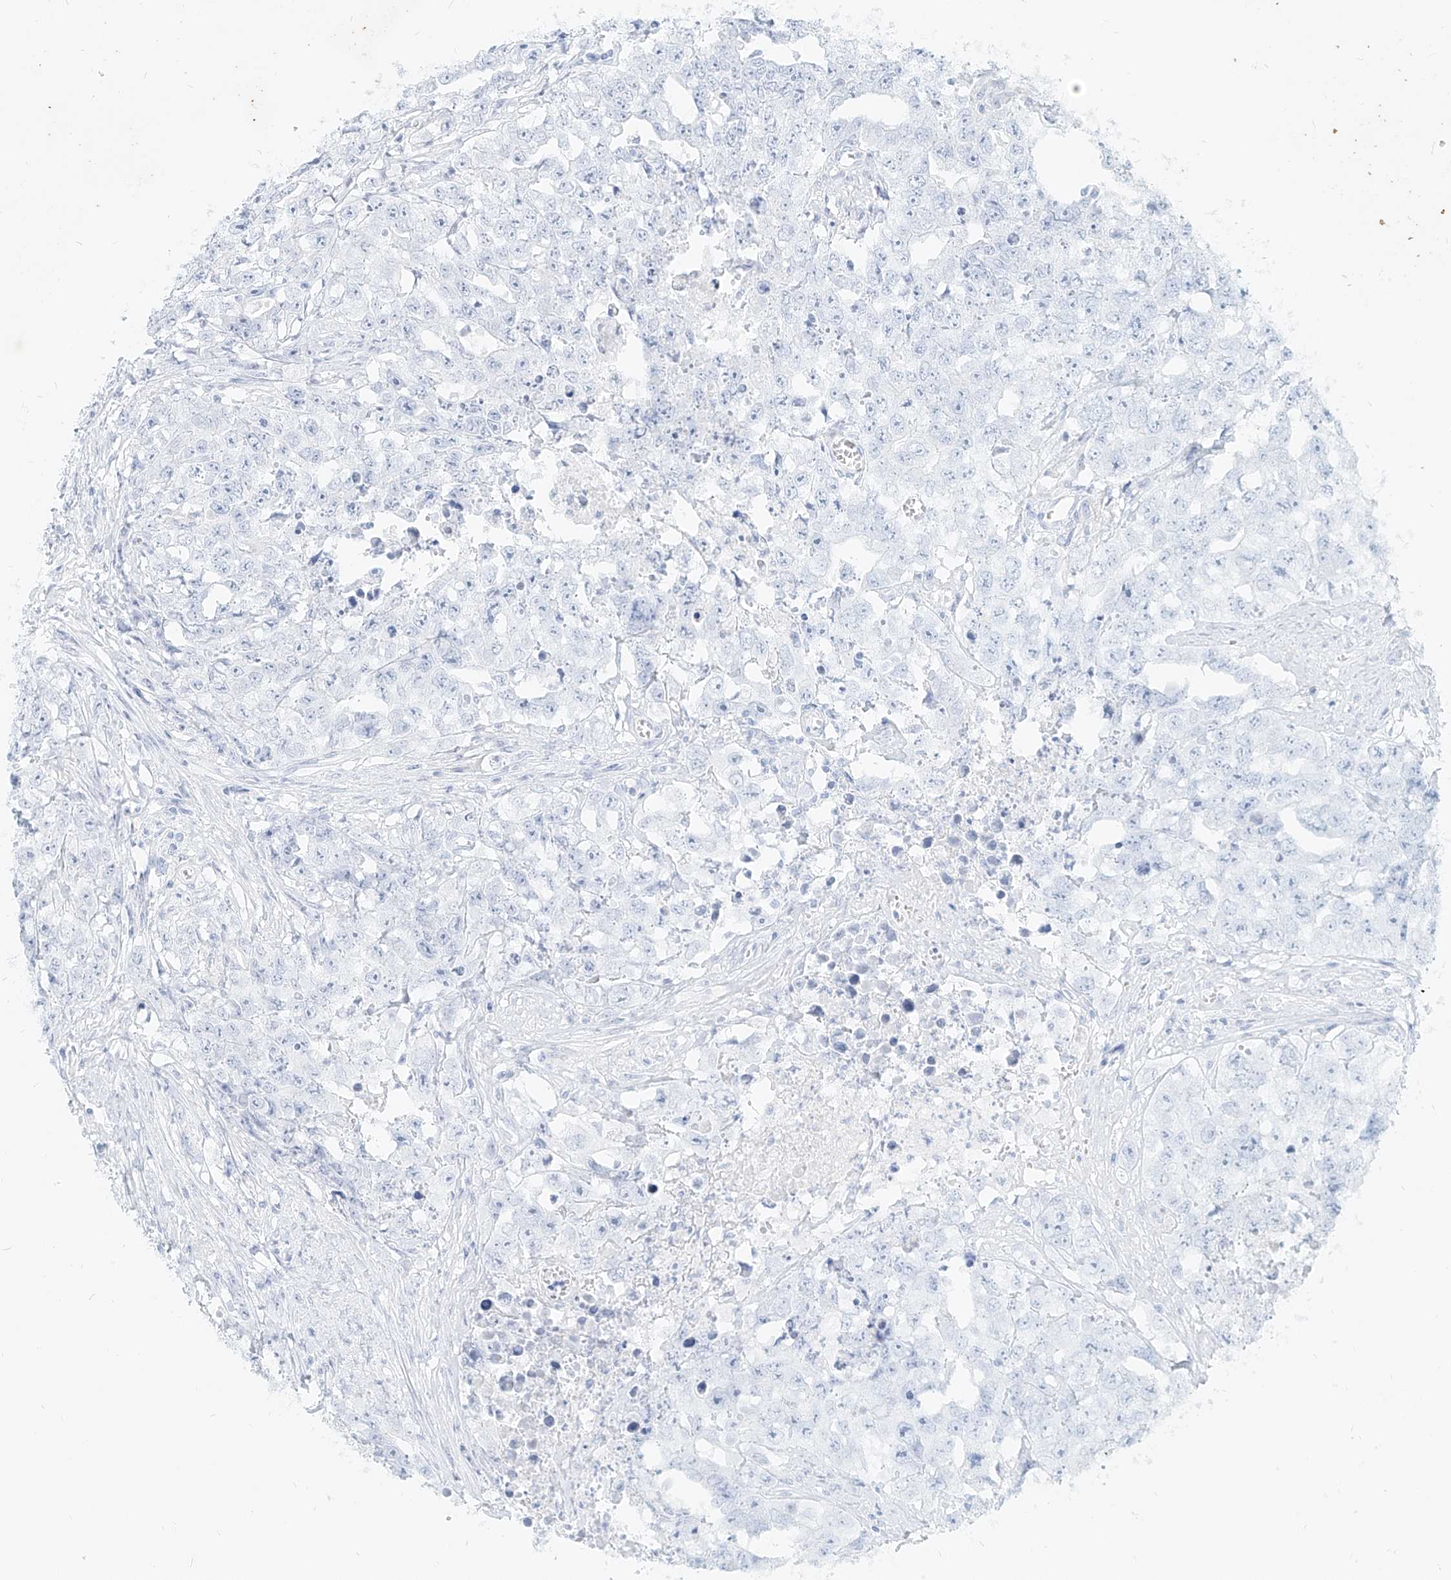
{"staining": {"intensity": "moderate", "quantity": "25%-75%", "location": "cytoplasmic/membranous"}, "tissue": "testis cancer", "cell_type": "Tumor cells", "image_type": "cancer", "snomed": [{"axis": "morphology", "description": "Seminoma, NOS"}, {"axis": "morphology", "description": "Carcinoma, Embryonal, NOS"}, {"axis": "topography", "description": "Testis"}], "caption": "This micrograph demonstrates IHC staining of human testis cancer (embryonal carcinoma), with medium moderate cytoplasmic/membranous staining in approximately 25%-75% of tumor cells.", "gene": "PGD", "patient": {"sex": "male", "age": 43}}